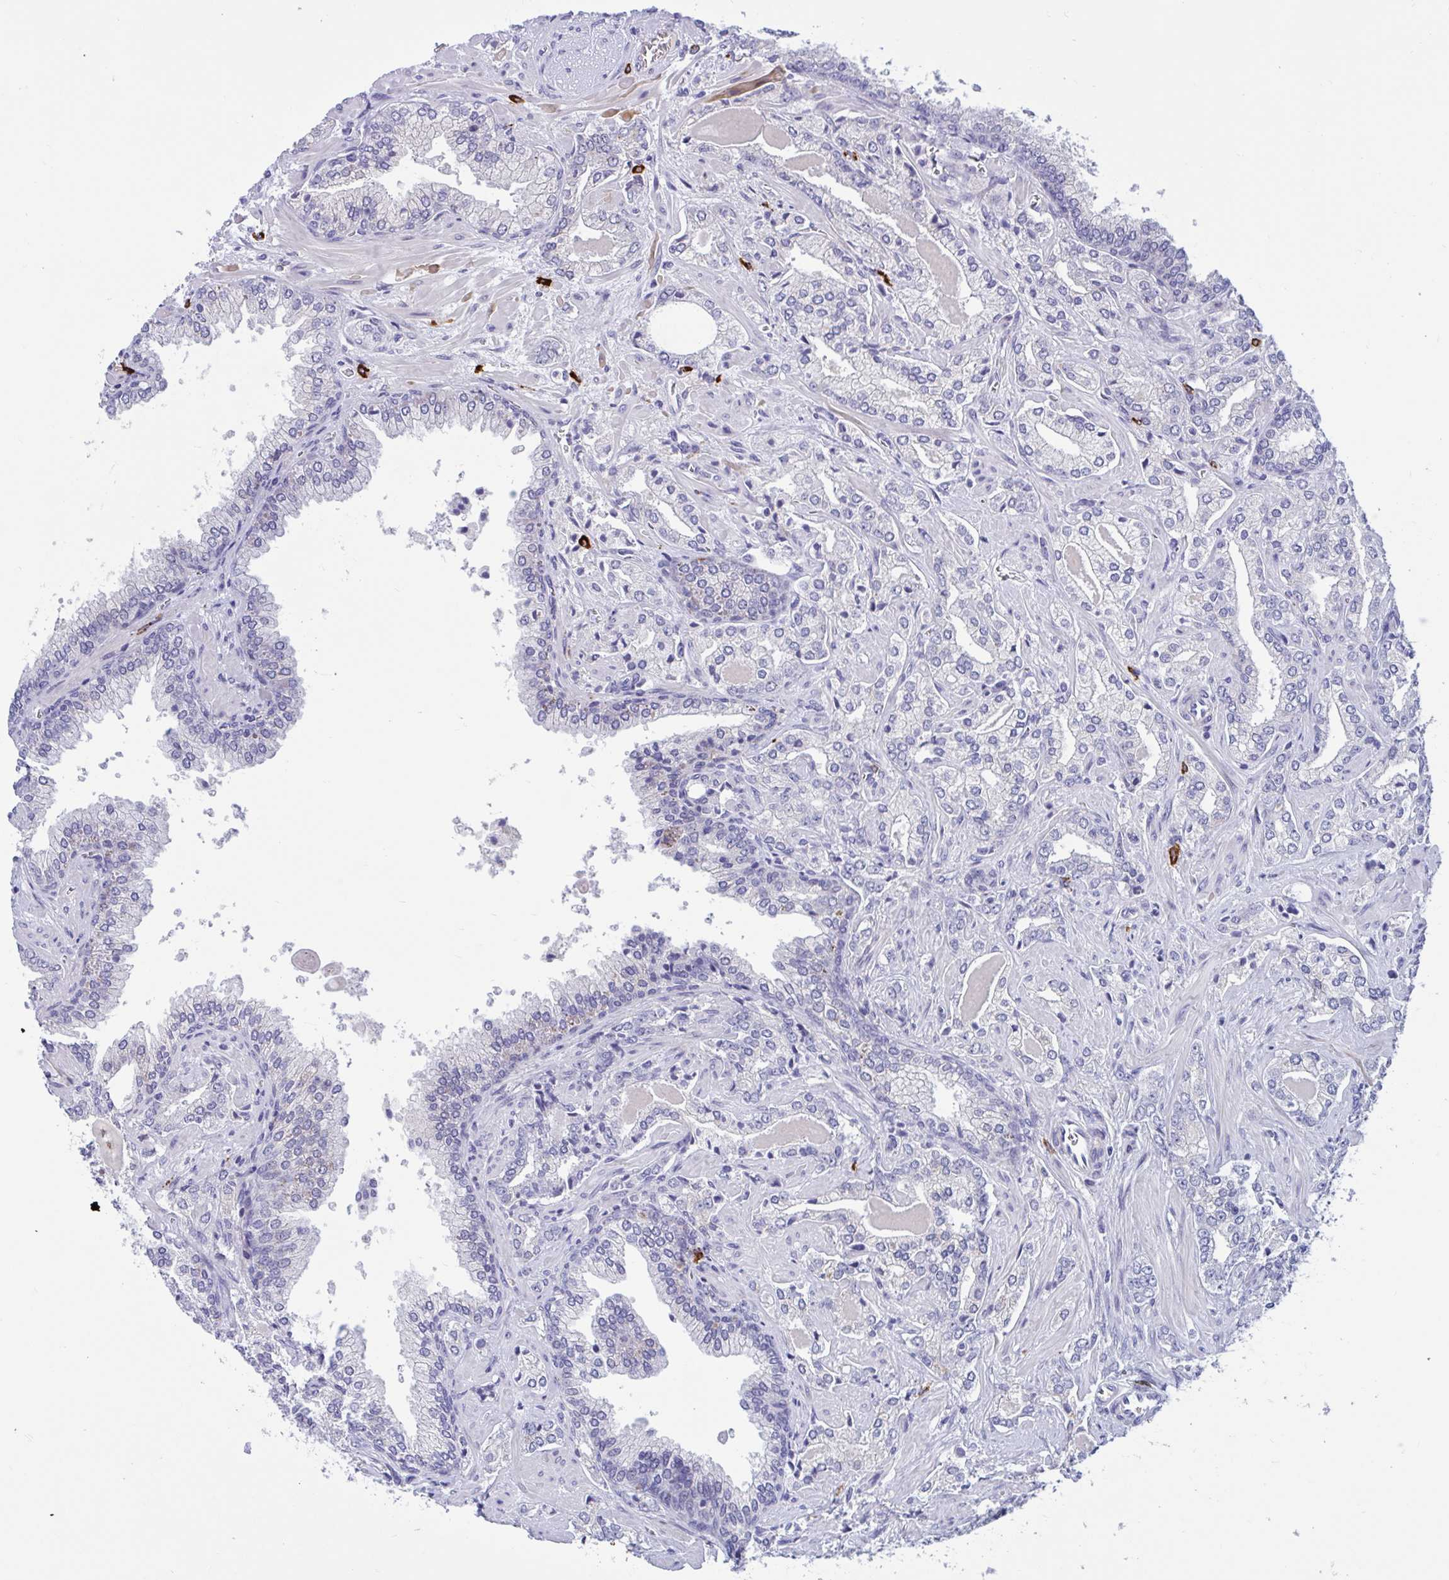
{"staining": {"intensity": "negative", "quantity": "none", "location": "none"}, "tissue": "prostate cancer", "cell_type": "Tumor cells", "image_type": "cancer", "snomed": [{"axis": "morphology", "description": "Adenocarcinoma, High grade"}, {"axis": "topography", "description": "Prostate"}], "caption": "DAB immunohistochemical staining of human prostate cancer reveals no significant expression in tumor cells.", "gene": "FAM219B", "patient": {"sex": "male", "age": 60}}